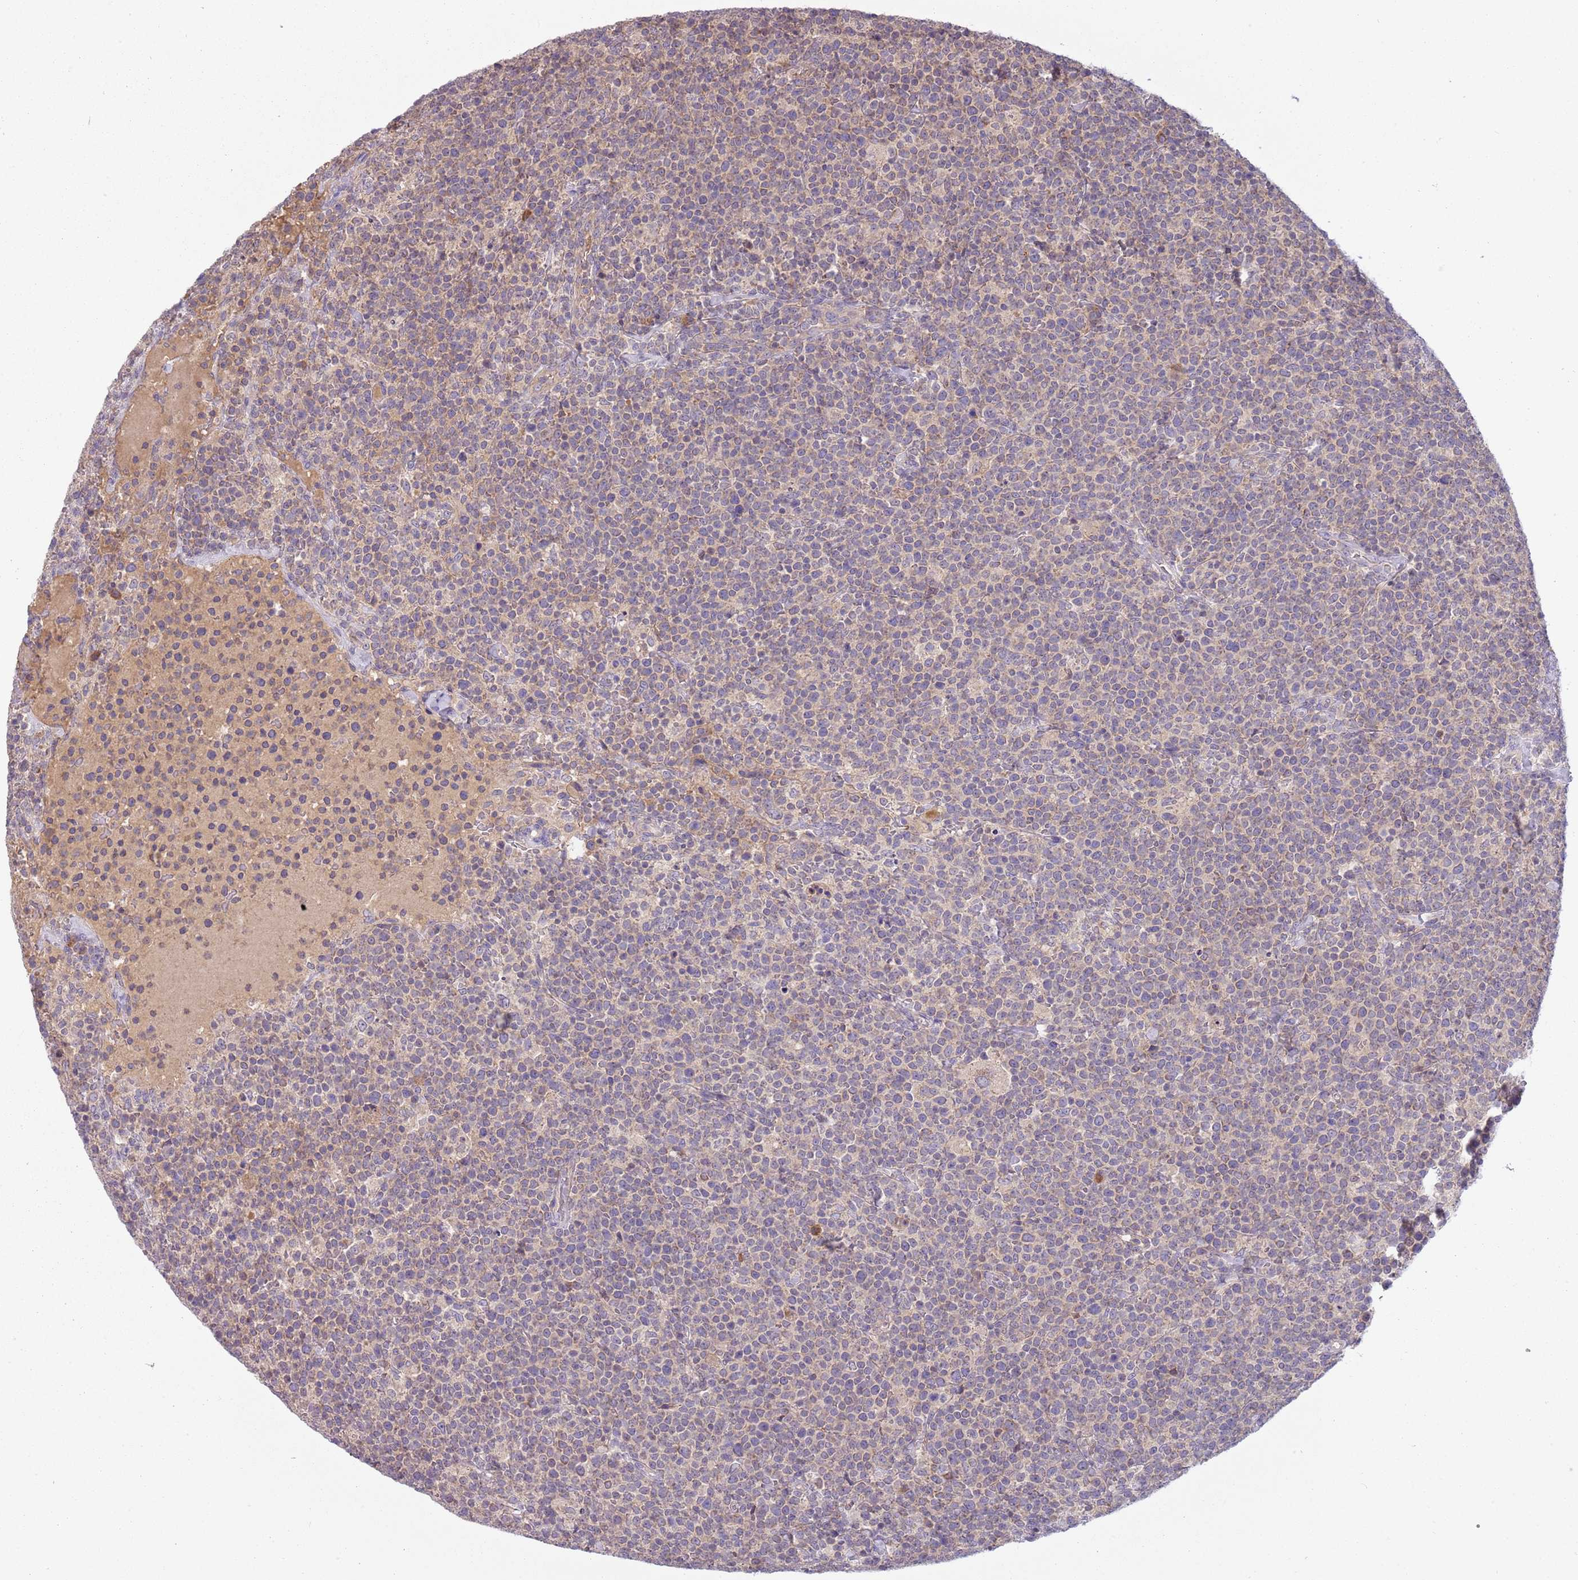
{"staining": {"intensity": "negative", "quantity": "none", "location": "none"}, "tissue": "lymphoma", "cell_type": "Tumor cells", "image_type": "cancer", "snomed": [{"axis": "morphology", "description": "Malignant lymphoma, non-Hodgkin's type, High grade"}, {"axis": "topography", "description": "Lymph node"}], "caption": "A histopathology image of human lymphoma is negative for staining in tumor cells.", "gene": "SKOR2", "patient": {"sex": "male", "age": 61}}